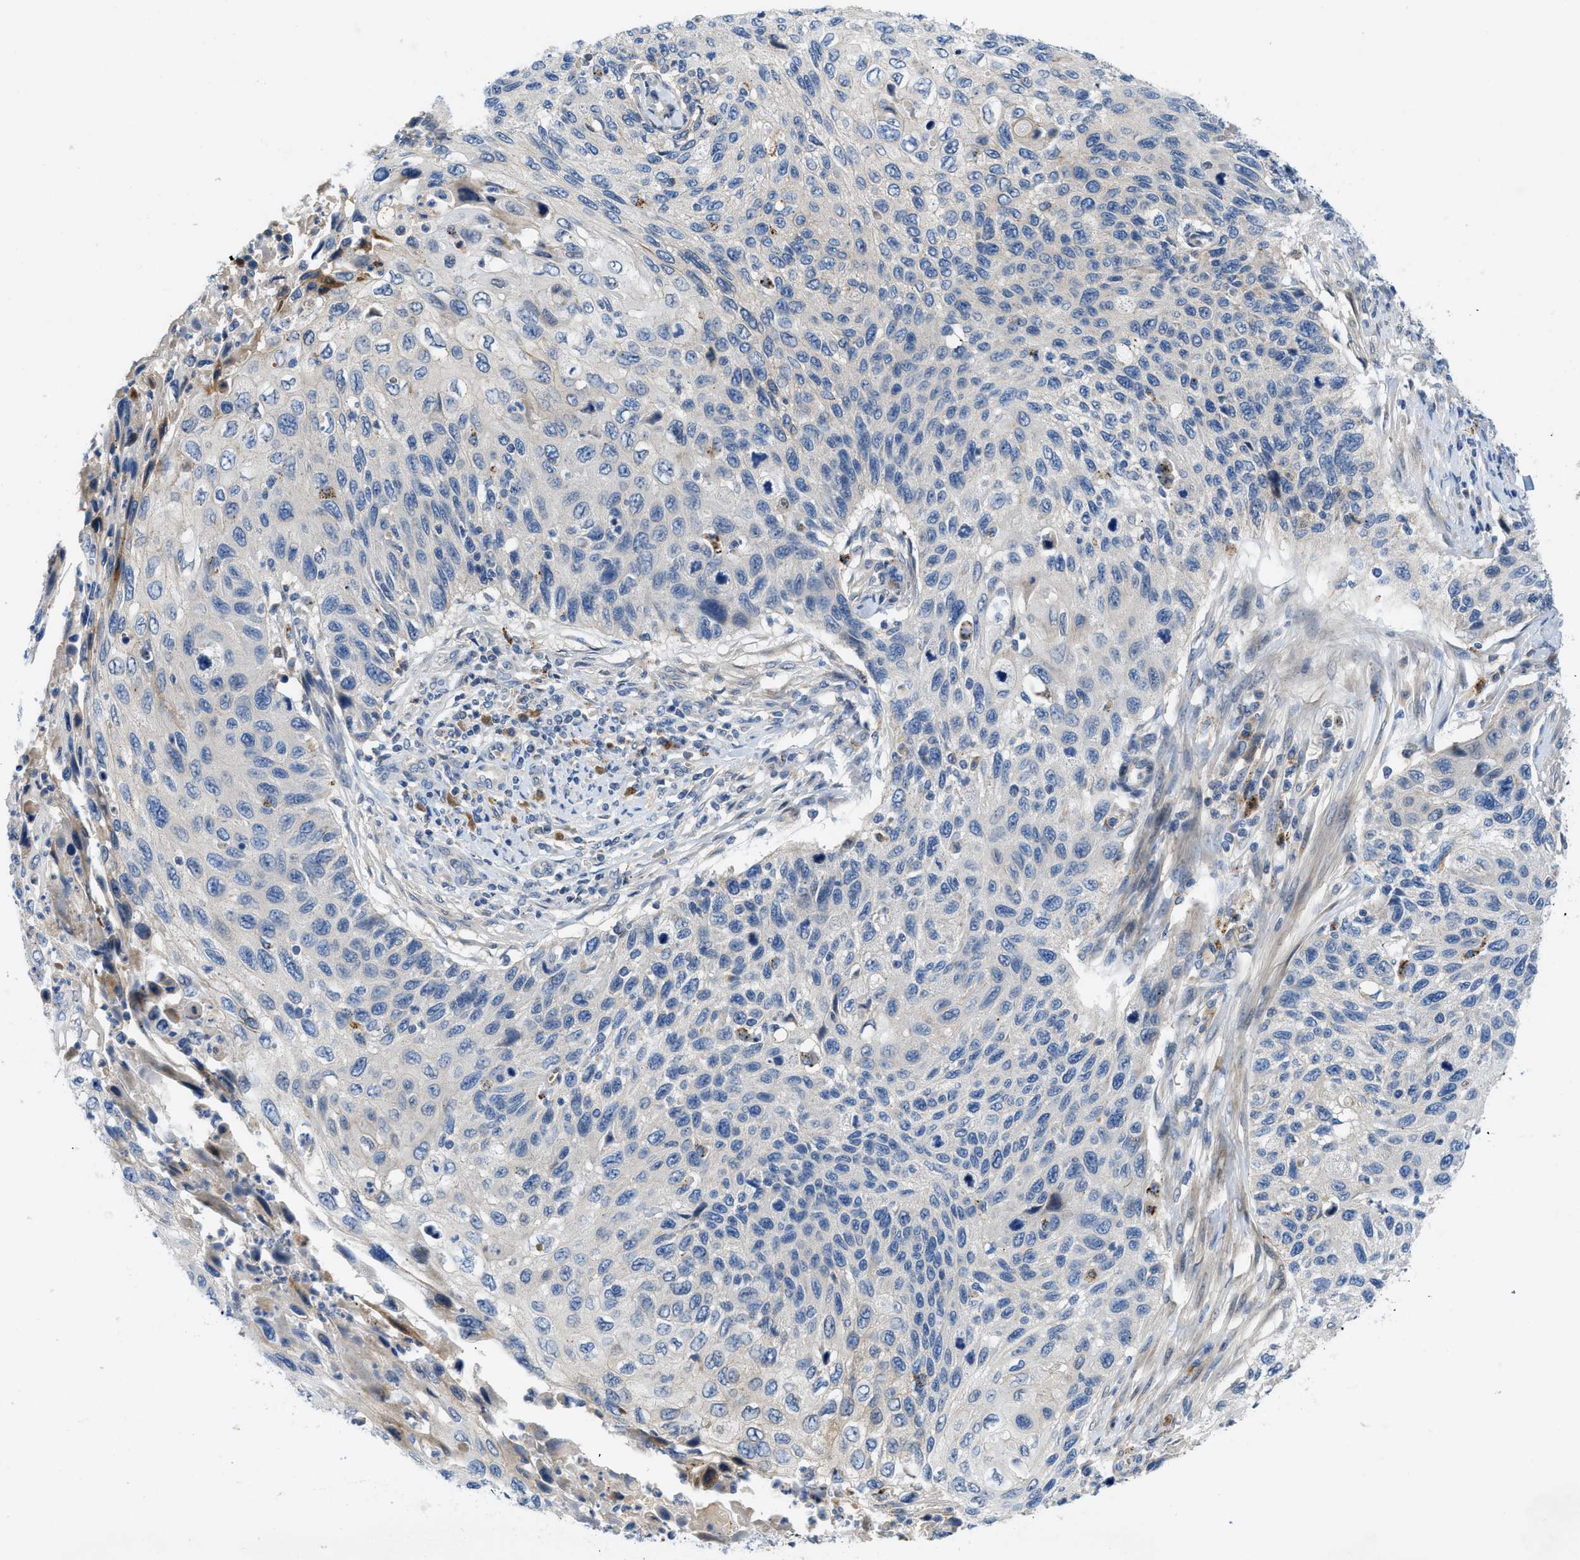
{"staining": {"intensity": "negative", "quantity": "none", "location": "none"}, "tissue": "cervical cancer", "cell_type": "Tumor cells", "image_type": "cancer", "snomed": [{"axis": "morphology", "description": "Squamous cell carcinoma, NOS"}, {"axis": "topography", "description": "Cervix"}], "caption": "The IHC photomicrograph has no significant expression in tumor cells of cervical cancer (squamous cell carcinoma) tissue.", "gene": "TMEM248", "patient": {"sex": "female", "age": 70}}